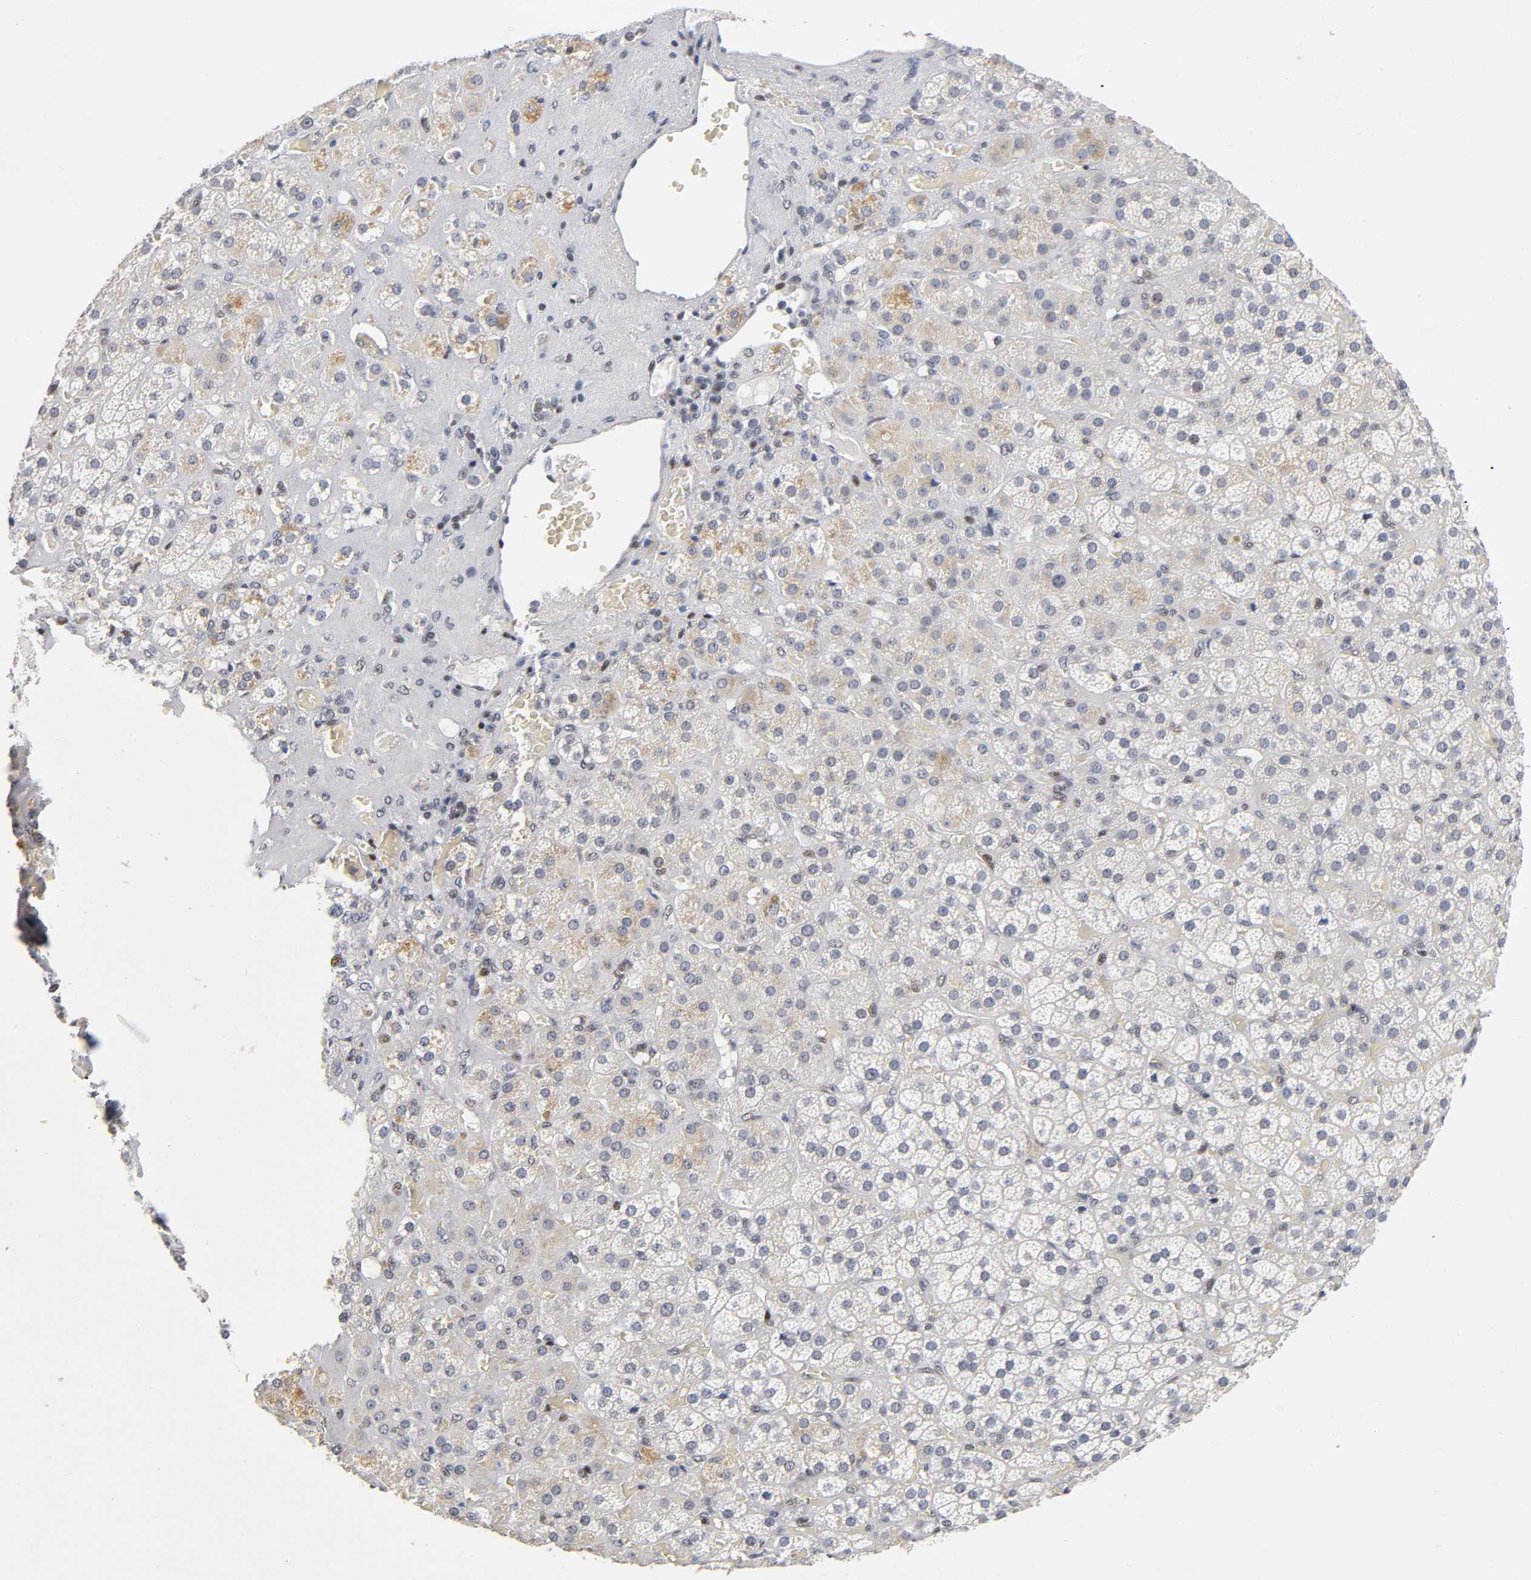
{"staining": {"intensity": "weak", "quantity": "<25%", "location": "cytoplasmic/membranous,nuclear"}, "tissue": "adrenal gland", "cell_type": "Glandular cells", "image_type": "normal", "snomed": [{"axis": "morphology", "description": "Normal tissue, NOS"}, {"axis": "topography", "description": "Adrenal gland"}], "caption": "DAB immunohistochemical staining of normal adrenal gland displays no significant expression in glandular cells.", "gene": "SP3", "patient": {"sex": "female", "age": 71}}